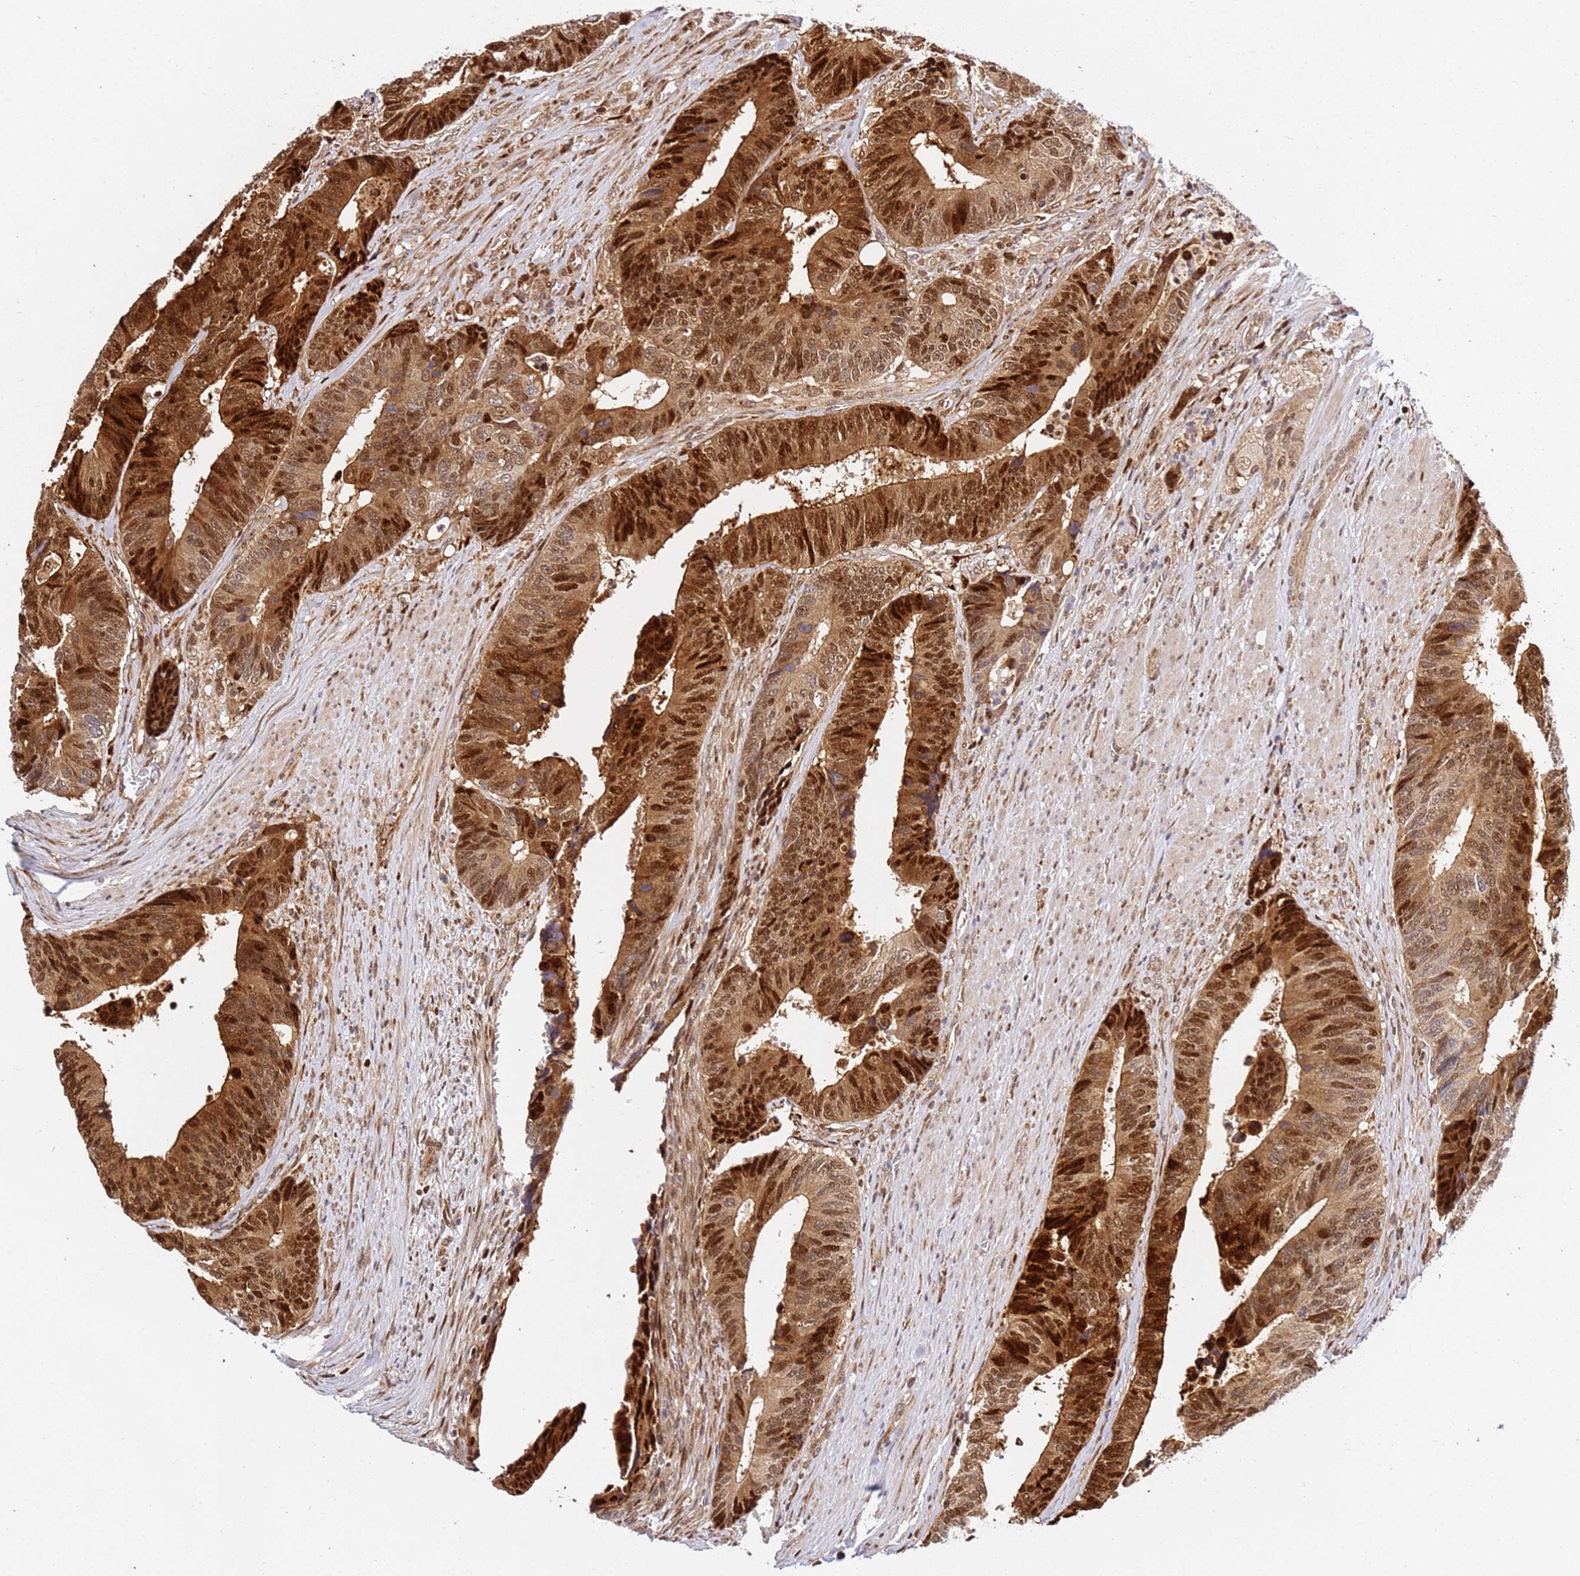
{"staining": {"intensity": "strong", "quantity": ">75%", "location": "cytoplasmic/membranous,nuclear"}, "tissue": "colorectal cancer", "cell_type": "Tumor cells", "image_type": "cancer", "snomed": [{"axis": "morphology", "description": "Adenocarcinoma, NOS"}, {"axis": "topography", "description": "Colon"}], "caption": "Immunohistochemistry (DAB) staining of human colorectal cancer (adenocarcinoma) demonstrates strong cytoplasmic/membranous and nuclear protein positivity in about >75% of tumor cells. The staining is performed using DAB (3,3'-diaminobenzidine) brown chromogen to label protein expression. The nuclei are counter-stained blue using hematoxylin.", "gene": "SMOX", "patient": {"sex": "male", "age": 87}}